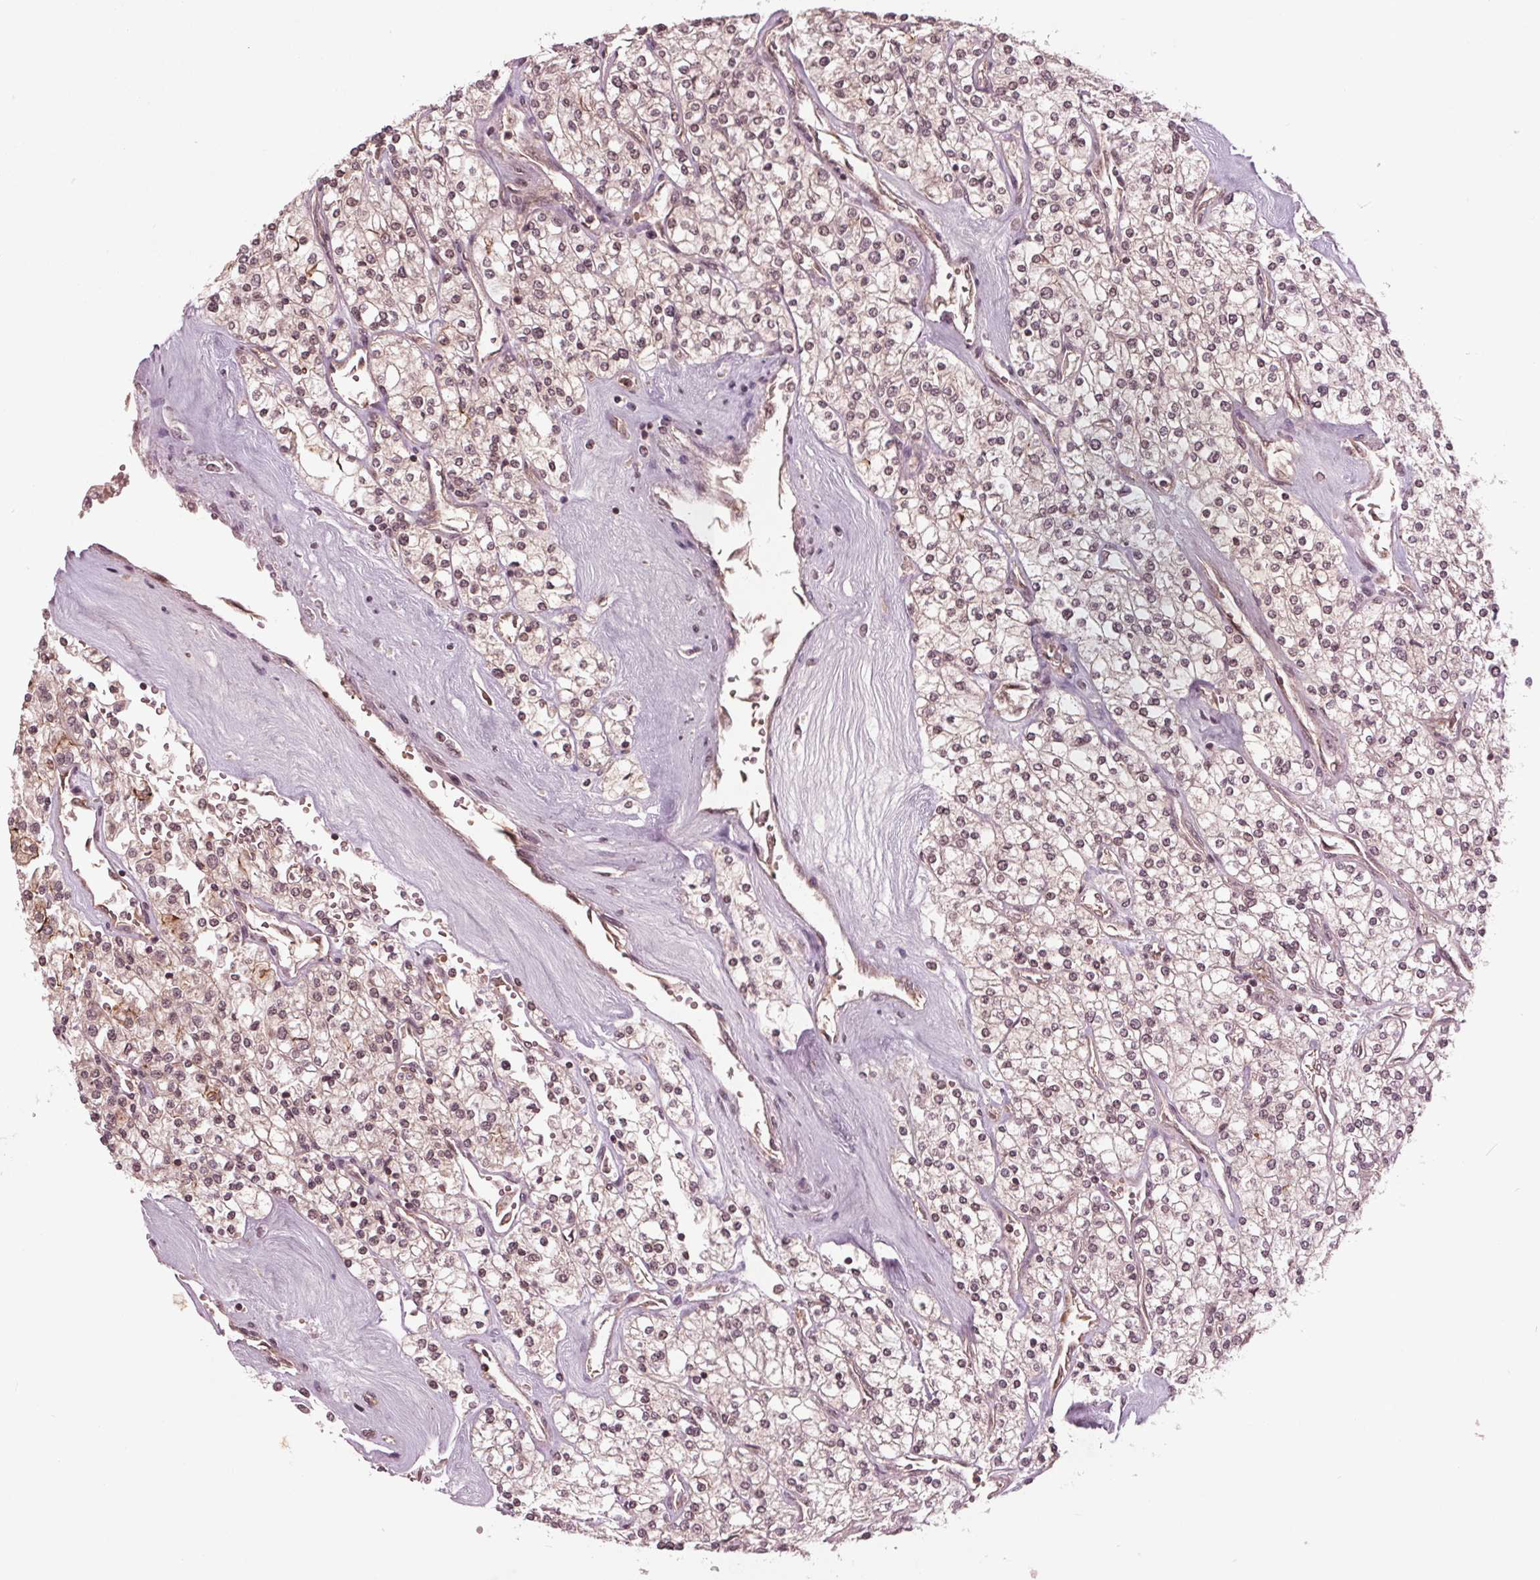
{"staining": {"intensity": "weak", "quantity": "<25%", "location": "nuclear"}, "tissue": "renal cancer", "cell_type": "Tumor cells", "image_type": "cancer", "snomed": [{"axis": "morphology", "description": "Adenocarcinoma, NOS"}, {"axis": "topography", "description": "Kidney"}], "caption": "Tumor cells show no significant protein staining in renal cancer. Brightfield microscopy of IHC stained with DAB (brown) and hematoxylin (blue), captured at high magnification.", "gene": "BTBD1", "patient": {"sex": "male", "age": 80}}